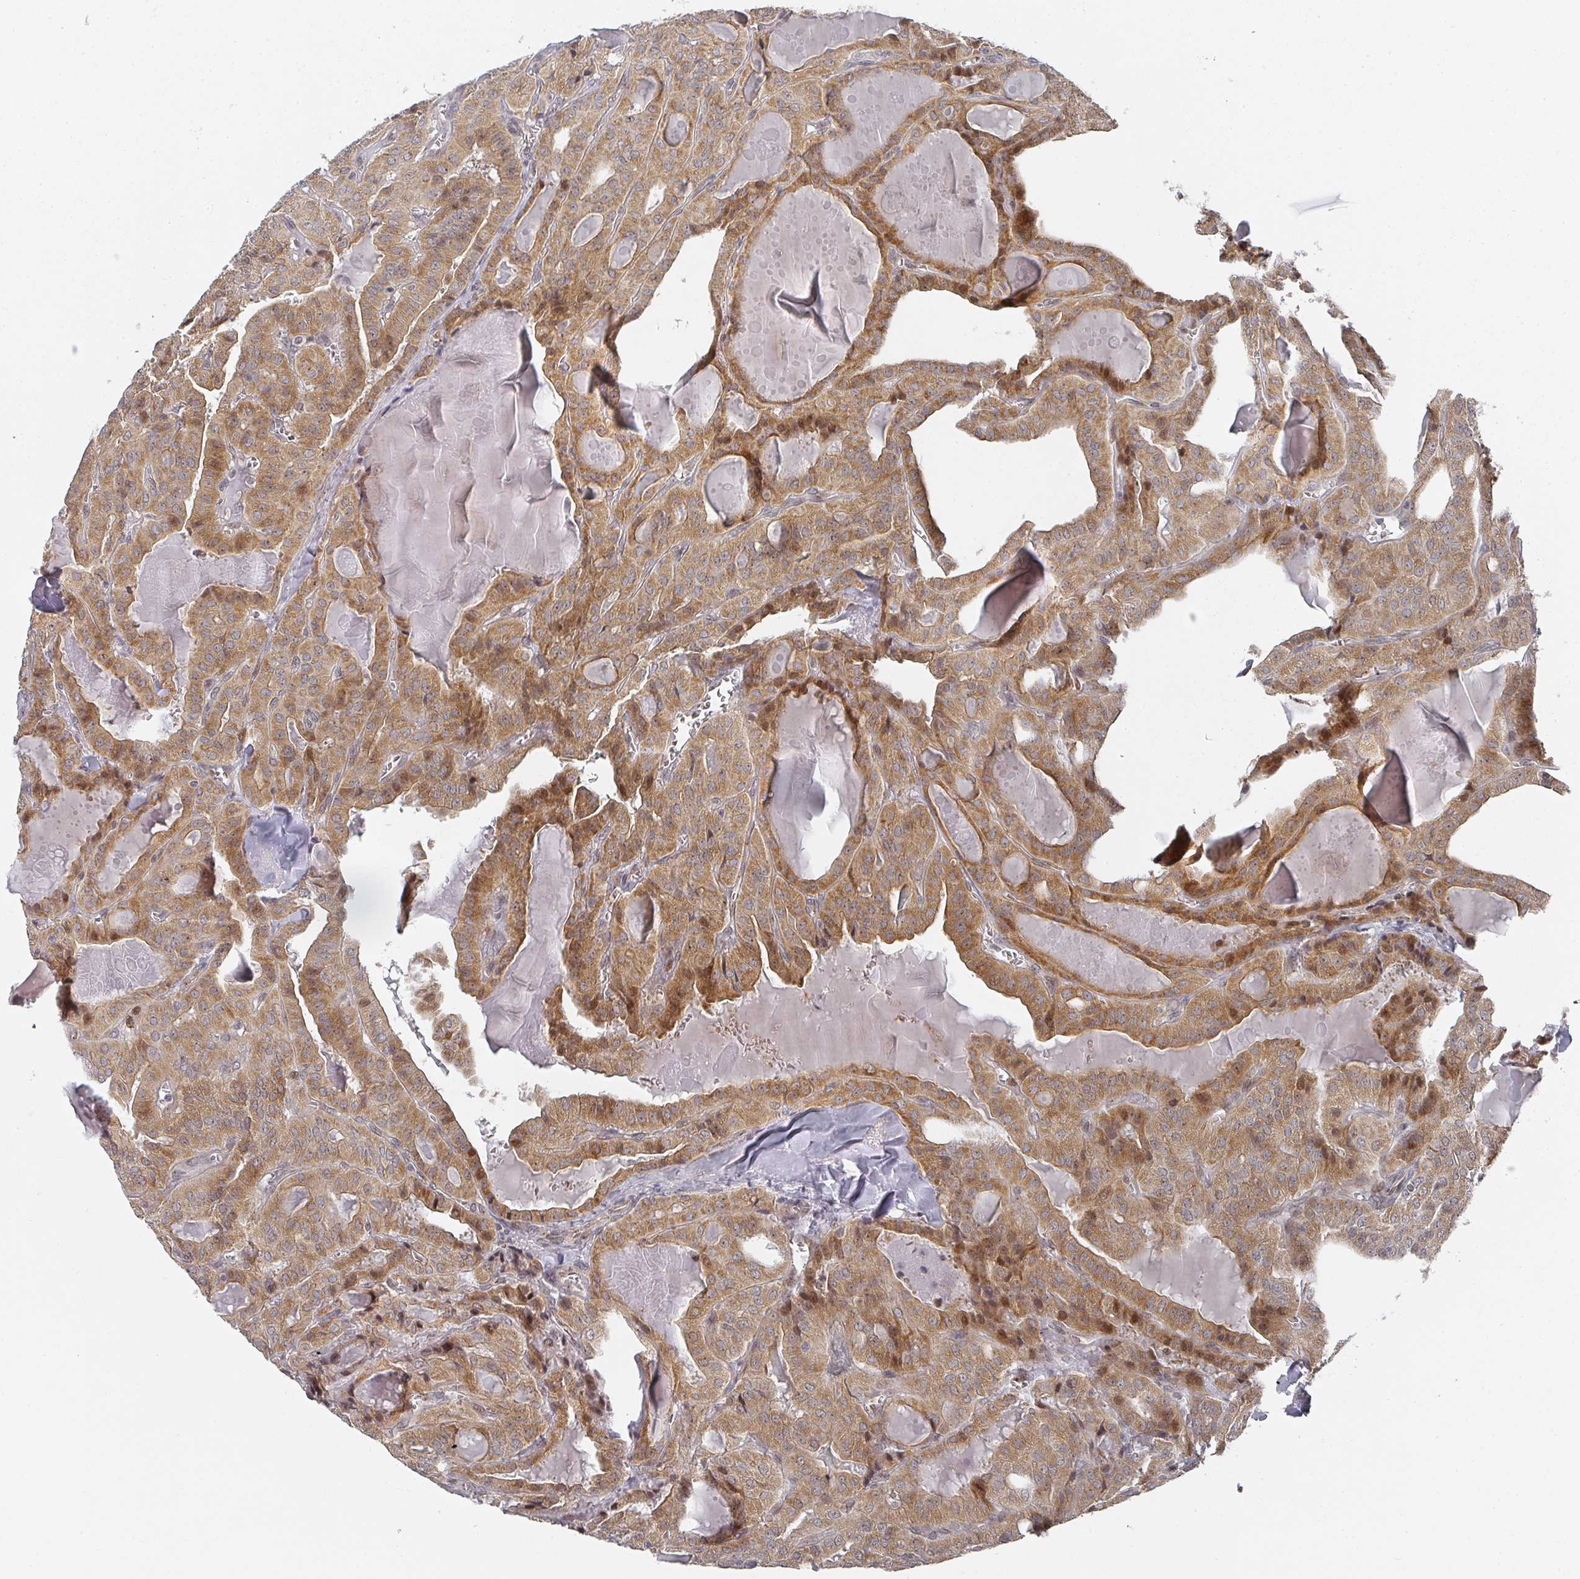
{"staining": {"intensity": "moderate", "quantity": ">75%", "location": "cytoplasmic/membranous"}, "tissue": "thyroid cancer", "cell_type": "Tumor cells", "image_type": "cancer", "snomed": [{"axis": "morphology", "description": "Papillary adenocarcinoma, NOS"}, {"axis": "topography", "description": "Thyroid gland"}], "caption": "Thyroid cancer tissue reveals moderate cytoplasmic/membranous expression in approximately >75% of tumor cells (DAB (3,3'-diaminobenzidine) IHC with brightfield microscopy, high magnification).", "gene": "KIF1C", "patient": {"sex": "male", "age": 52}}